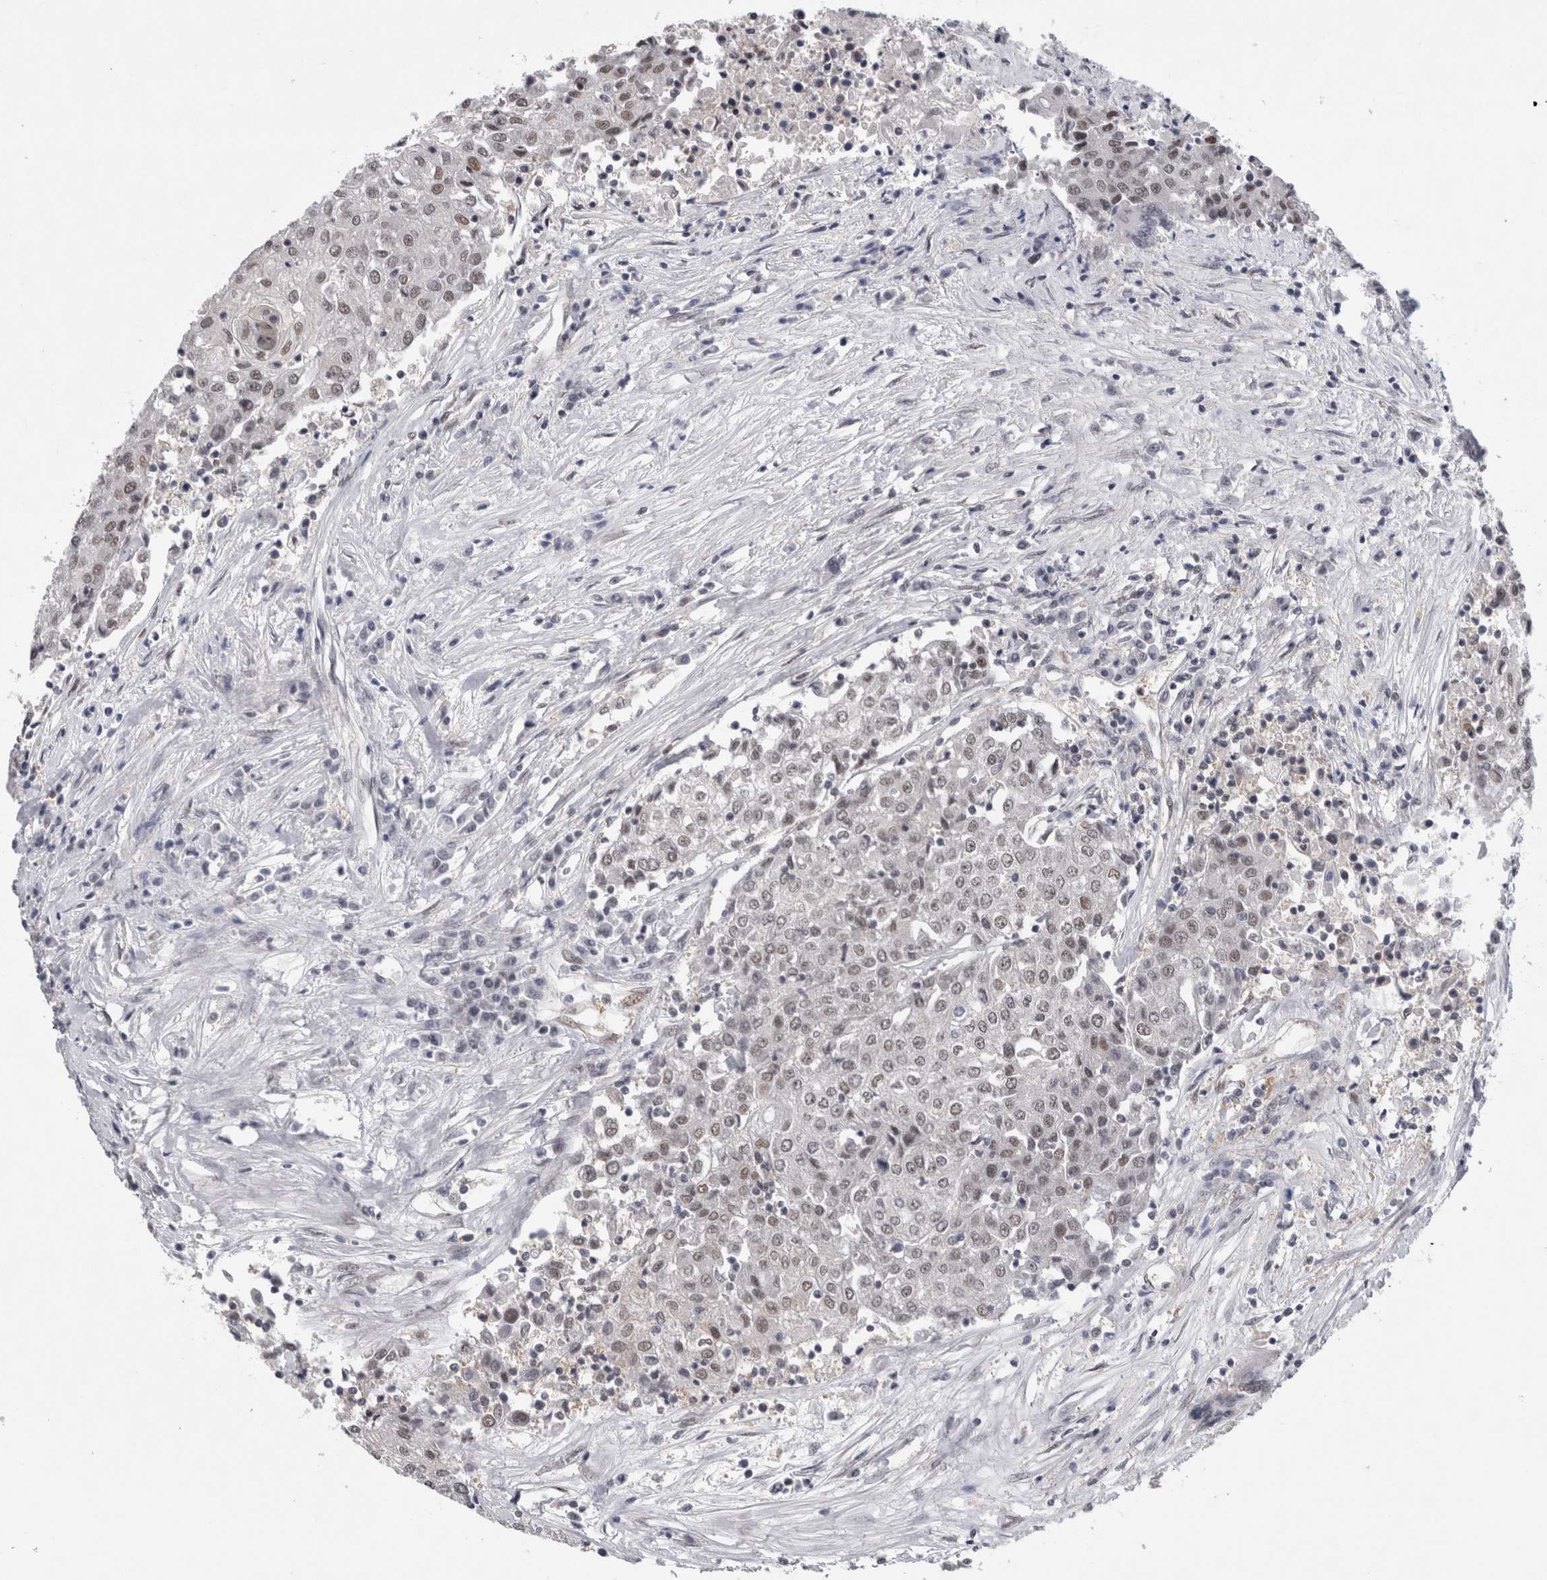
{"staining": {"intensity": "weak", "quantity": ">75%", "location": "nuclear"}, "tissue": "urothelial cancer", "cell_type": "Tumor cells", "image_type": "cancer", "snomed": [{"axis": "morphology", "description": "Urothelial carcinoma, High grade"}, {"axis": "topography", "description": "Urinary bladder"}], "caption": "Immunohistochemical staining of urothelial cancer shows weak nuclear protein staining in about >75% of tumor cells. Immunohistochemistry (ihc) stains the protein in brown and the nuclei are stained blue.", "gene": "PSMB2", "patient": {"sex": "female", "age": 85}}